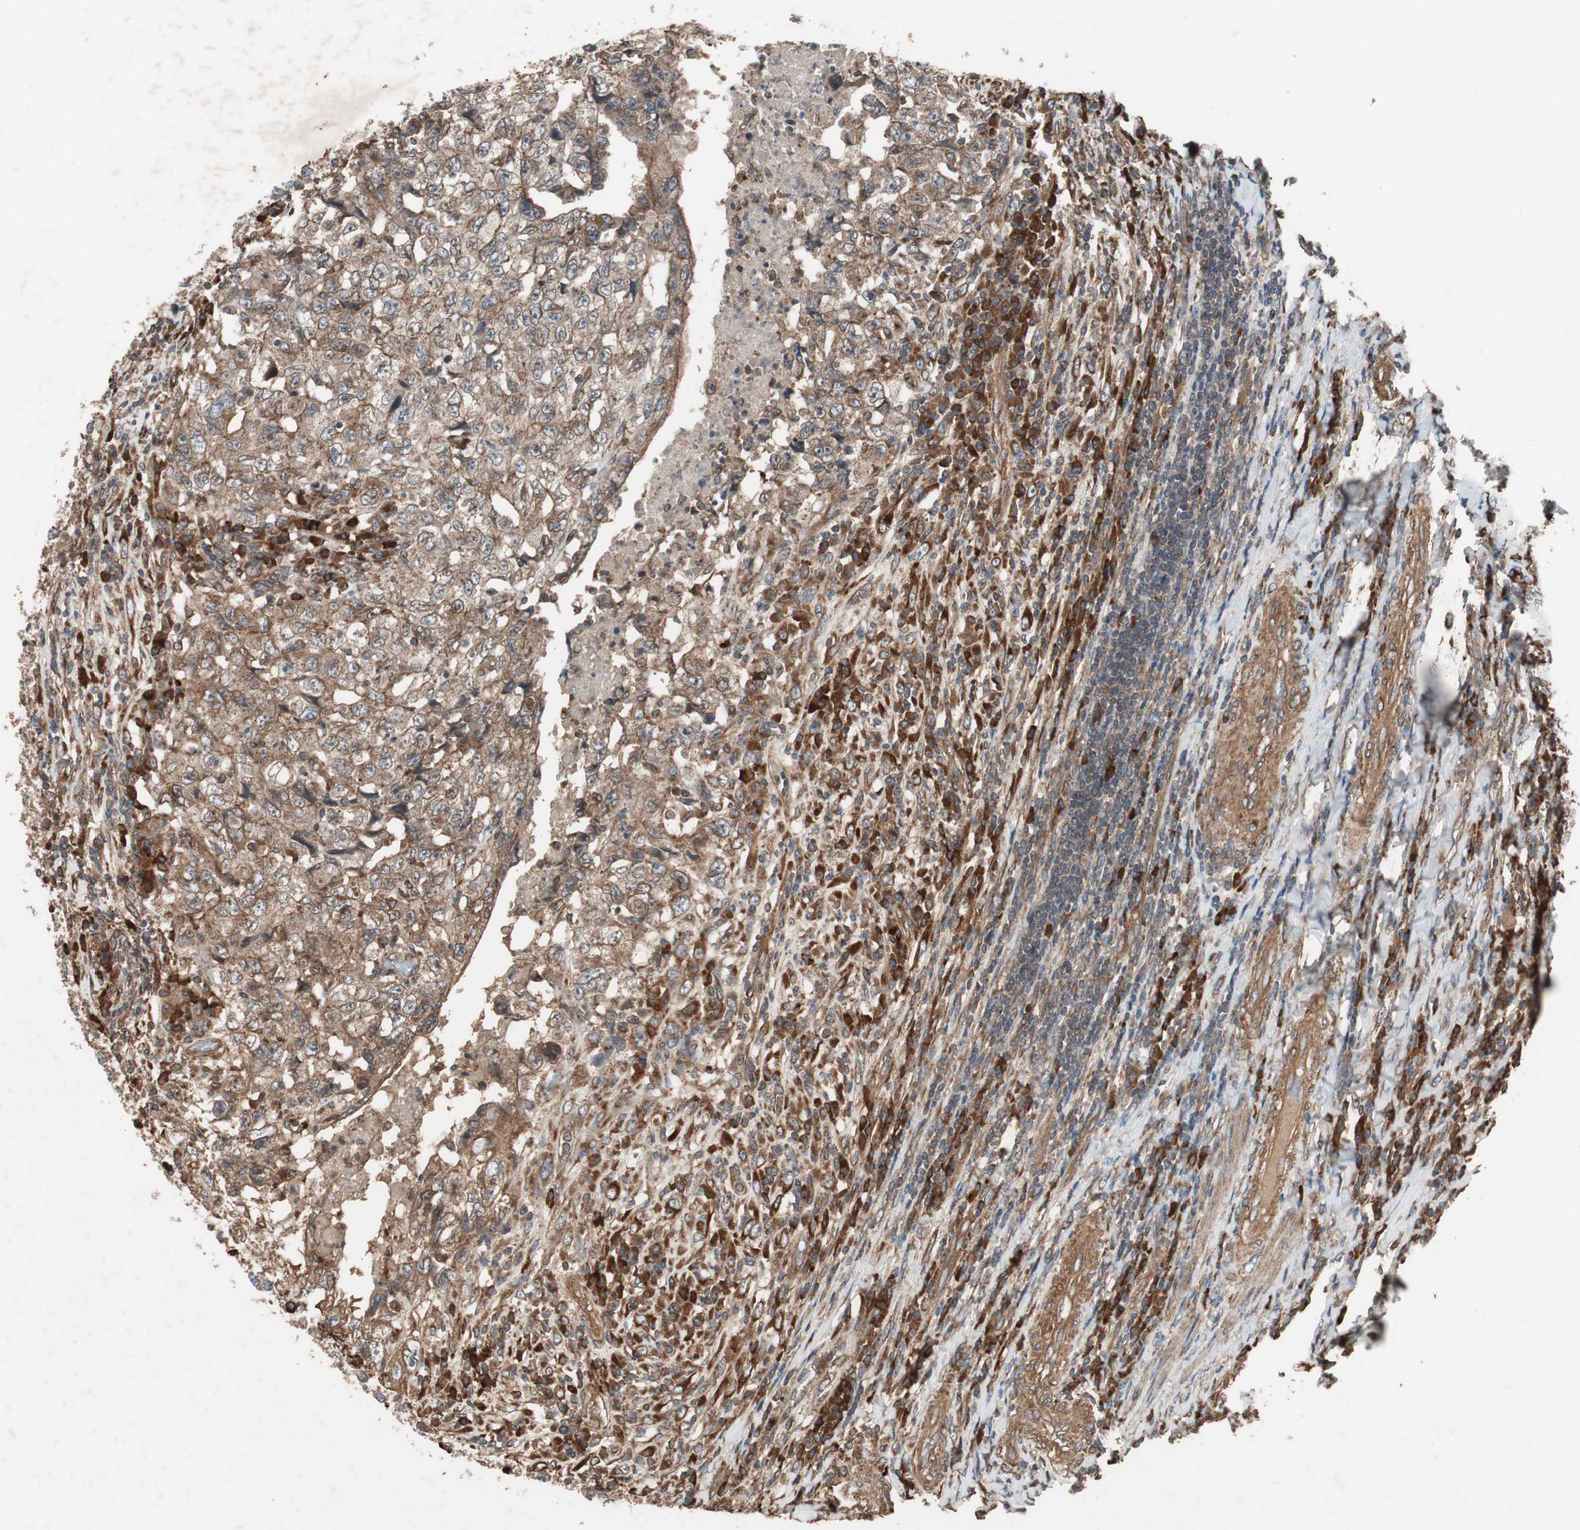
{"staining": {"intensity": "moderate", "quantity": ">75%", "location": "cytoplasmic/membranous"}, "tissue": "testis cancer", "cell_type": "Tumor cells", "image_type": "cancer", "snomed": [{"axis": "morphology", "description": "Necrosis, NOS"}, {"axis": "morphology", "description": "Carcinoma, Embryonal, NOS"}, {"axis": "topography", "description": "Testis"}], "caption": "Protein expression analysis of human testis cancer (embryonal carcinoma) reveals moderate cytoplasmic/membranous positivity in about >75% of tumor cells.", "gene": "LZTS1", "patient": {"sex": "male", "age": 19}}